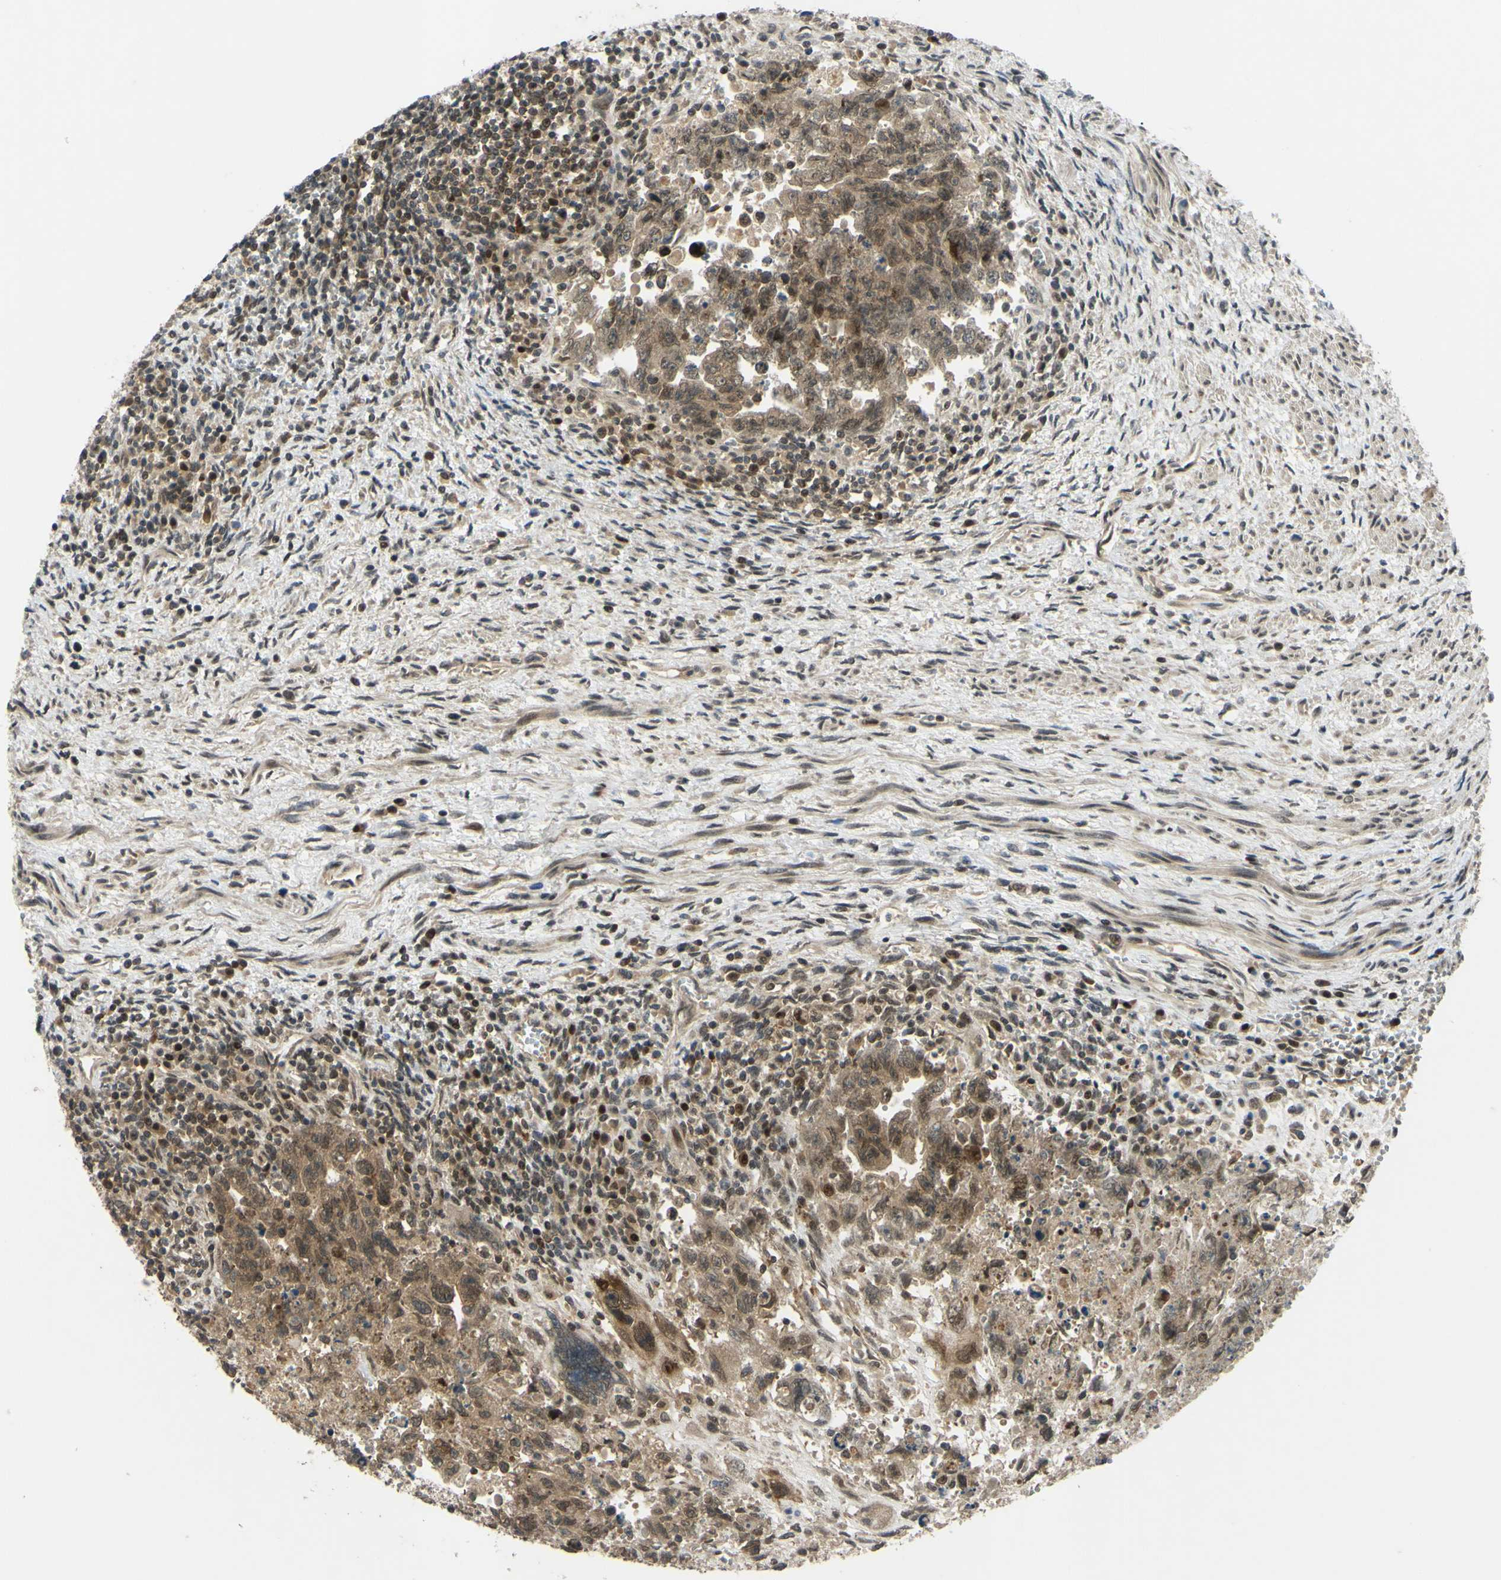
{"staining": {"intensity": "moderate", "quantity": ">75%", "location": "cytoplasmic/membranous"}, "tissue": "testis cancer", "cell_type": "Tumor cells", "image_type": "cancer", "snomed": [{"axis": "morphology", "description": "Carcinoma, Embryonal, NOS"}, {"axis": "topography", "description": "Testis"}], "caption": "A medium amount of moderate cytoplasmic/membranous expression is present in about >75% of tumor cells in testis cancer (embryonal carcinoma) tissue.", "gene": "ABCC8", "patient": {"sex": "male", "age": 28}}